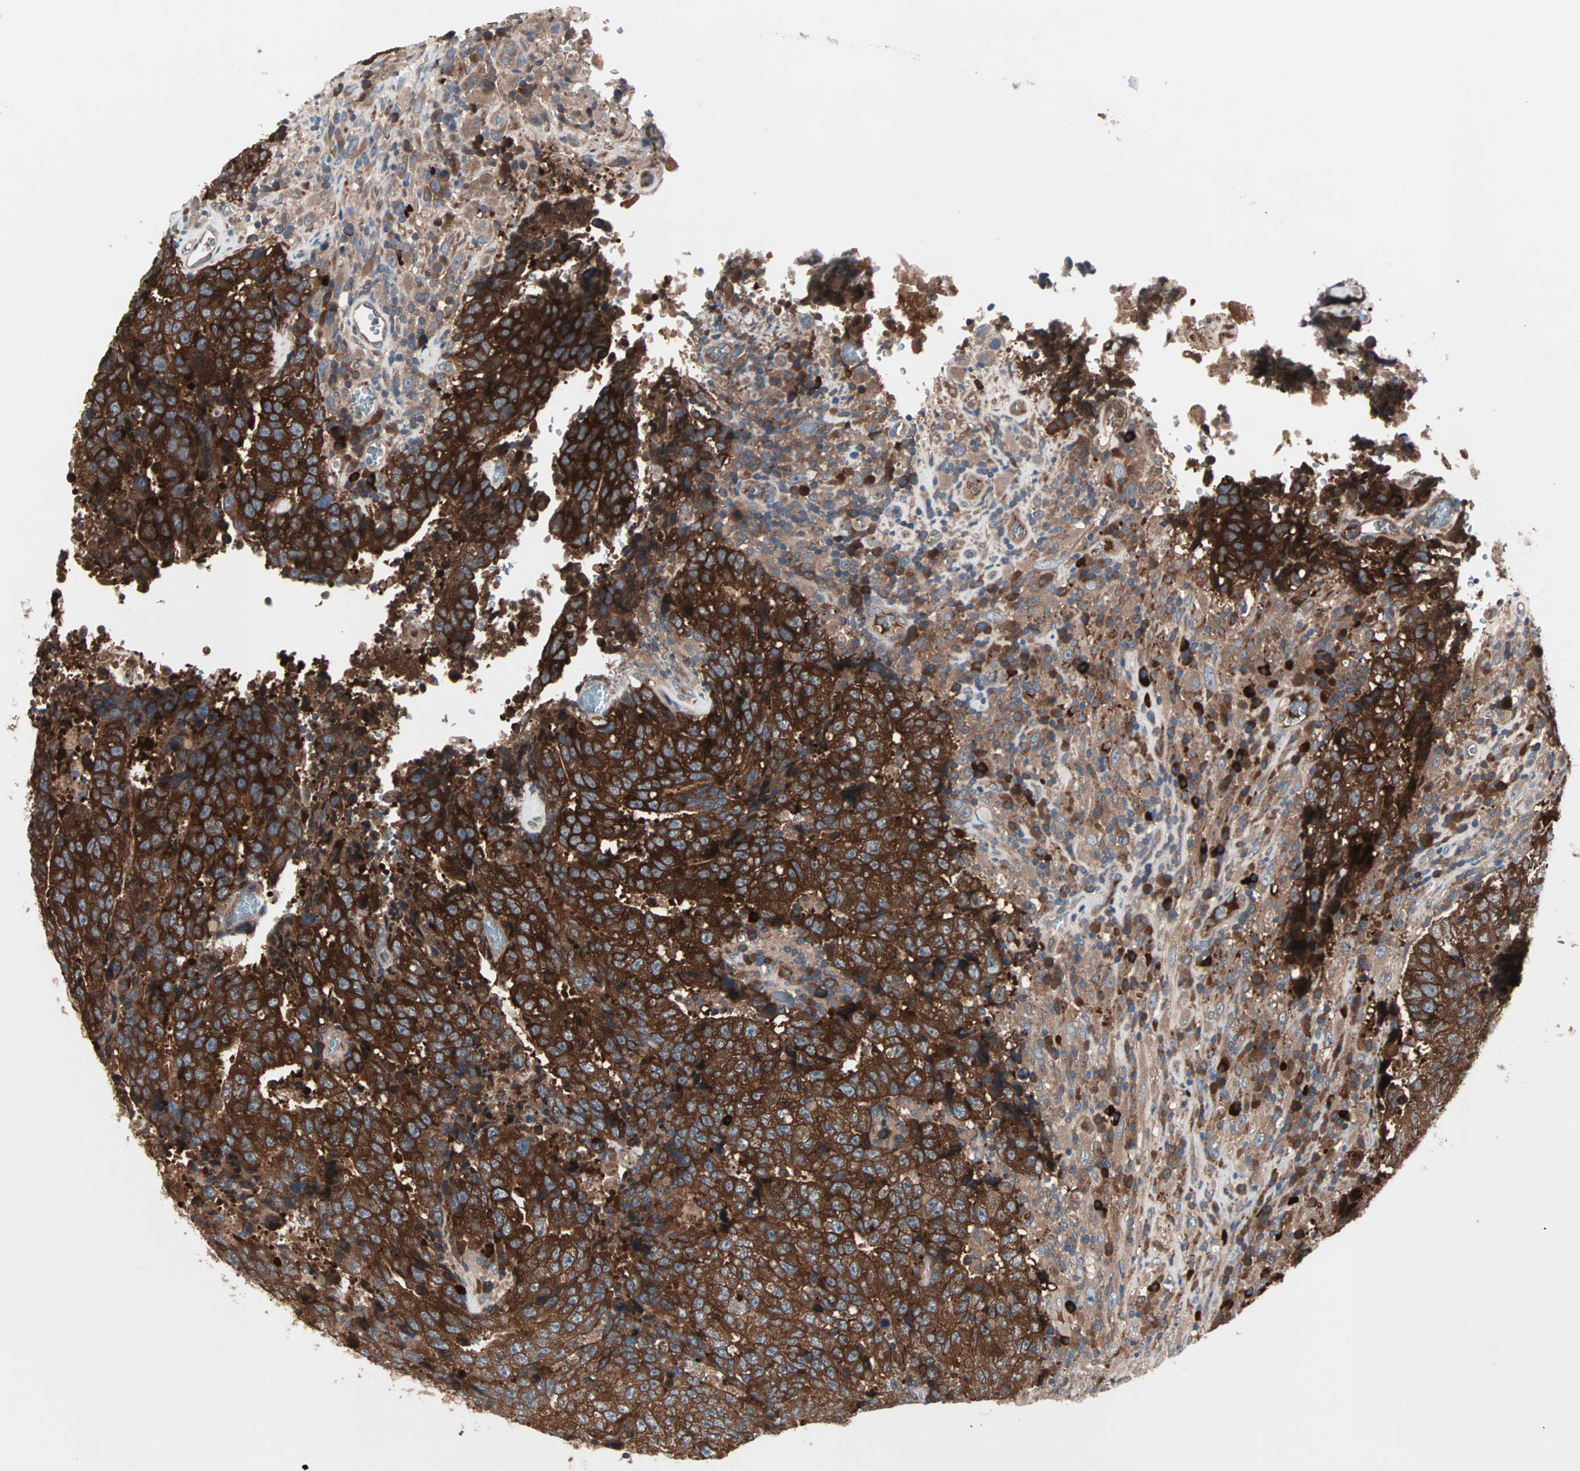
{"staining": {"intensity": "strong", "quantity": ">75%", "location": "cytoplasmic/membranous"}, "tissue": "testis cancer", "cell_type": "Tumor cells", "image_type": "cancer", "snomed": [{"axis": "morphology", "description": "Necrosis, NOS"}, {"axis": "morphology", "description": "Carcinoma, Embryonal, NOS"}, {"axis": "topography", "description": "Testis"}], "caption": "Testis embryonal carcinoma stained with a brown dye demonstrates strong cytoplasmic/membranous positive positivity in about >75% of tumor cells.", "gene": "CAD", "patient": {"sex": "male", "age": 19}}